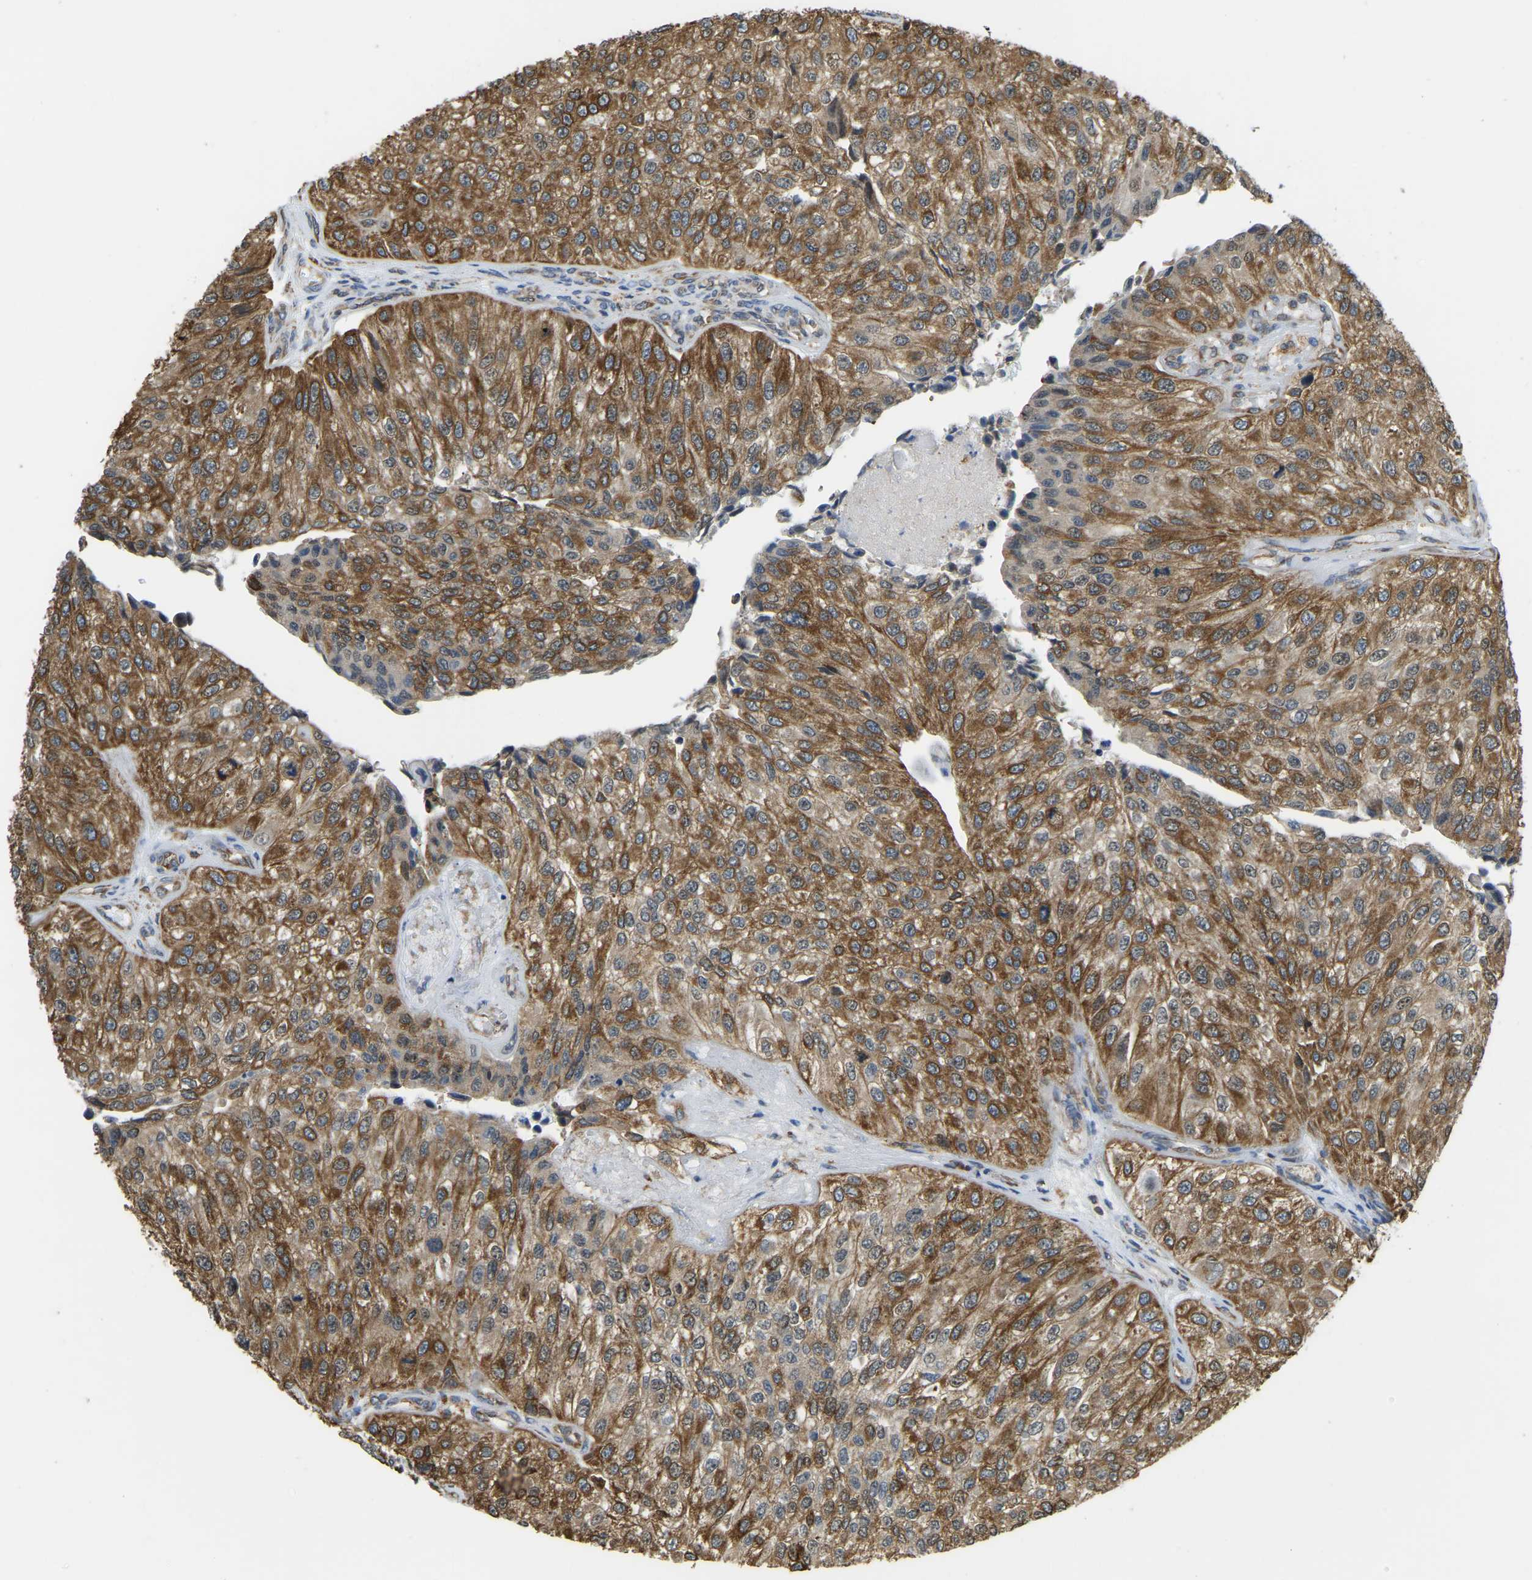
{"staining": {"intensity": "strong", "quantity": ">75%", "location": "cytoplasmic/membranous"}, "tissue": "urothelial cancer", "cell_type": "Tumor cells", "image_type": "cancer", "snomed": [{"axis": "morphology", "description": "Urothelial carcinoma, High grade"}, {"axis": "topography", "description": "Kidney"}, {"axis": "topography", "description": "Urinary bladder"}], "caption": "There is high levels of strong cytoplasmic/membranous expression in tumor cells of urothelial carcinoma (high-grade), as demonstrated by immunohistochemical staining (brown color).", "gene": "RNF115", "patient": {"sex": "male", "age": 77}}